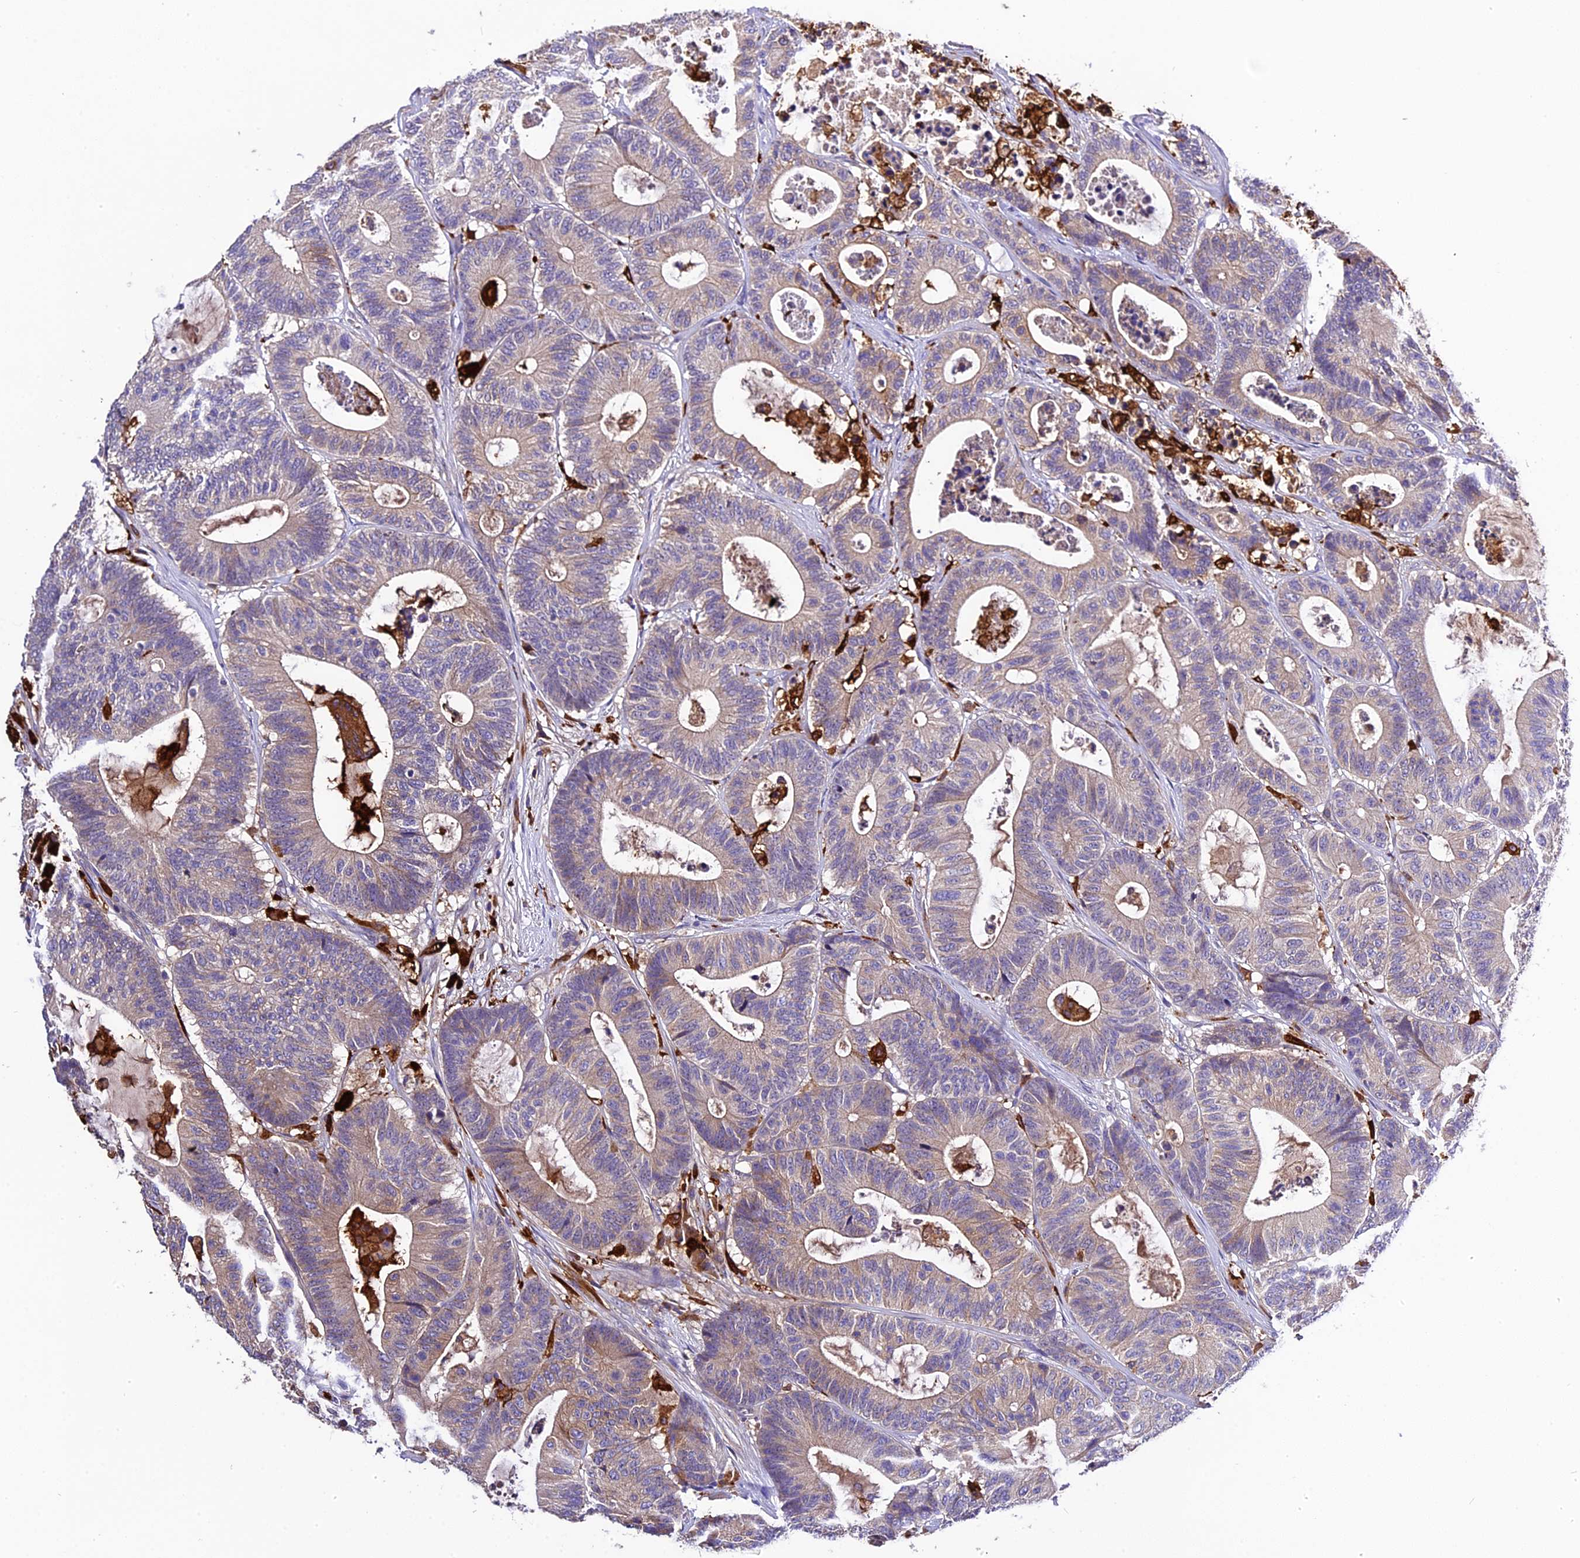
{"staining": {"intensity": "weak", "quantity": "25%-75%", "location": "cytoplasmic/membranous"}, "tissue": "colorectal cancer", "cell_type": "Tumor cells", "image_type": "cancer", "snomed": [{"axis": "morphology", "description": "Adenocarcinoma, NOS"}, {"axis": "topography", "description": "Colon"}], "caption": "Adenocarcinoma (colorectal) tissue shows weak cytoplasmic/membranous staining in approximately 25%-75% of tumor cells, visualized by immunohistochemistry.", "gene": "CILP2", "patient": {"sex": "female", "age": 84}}